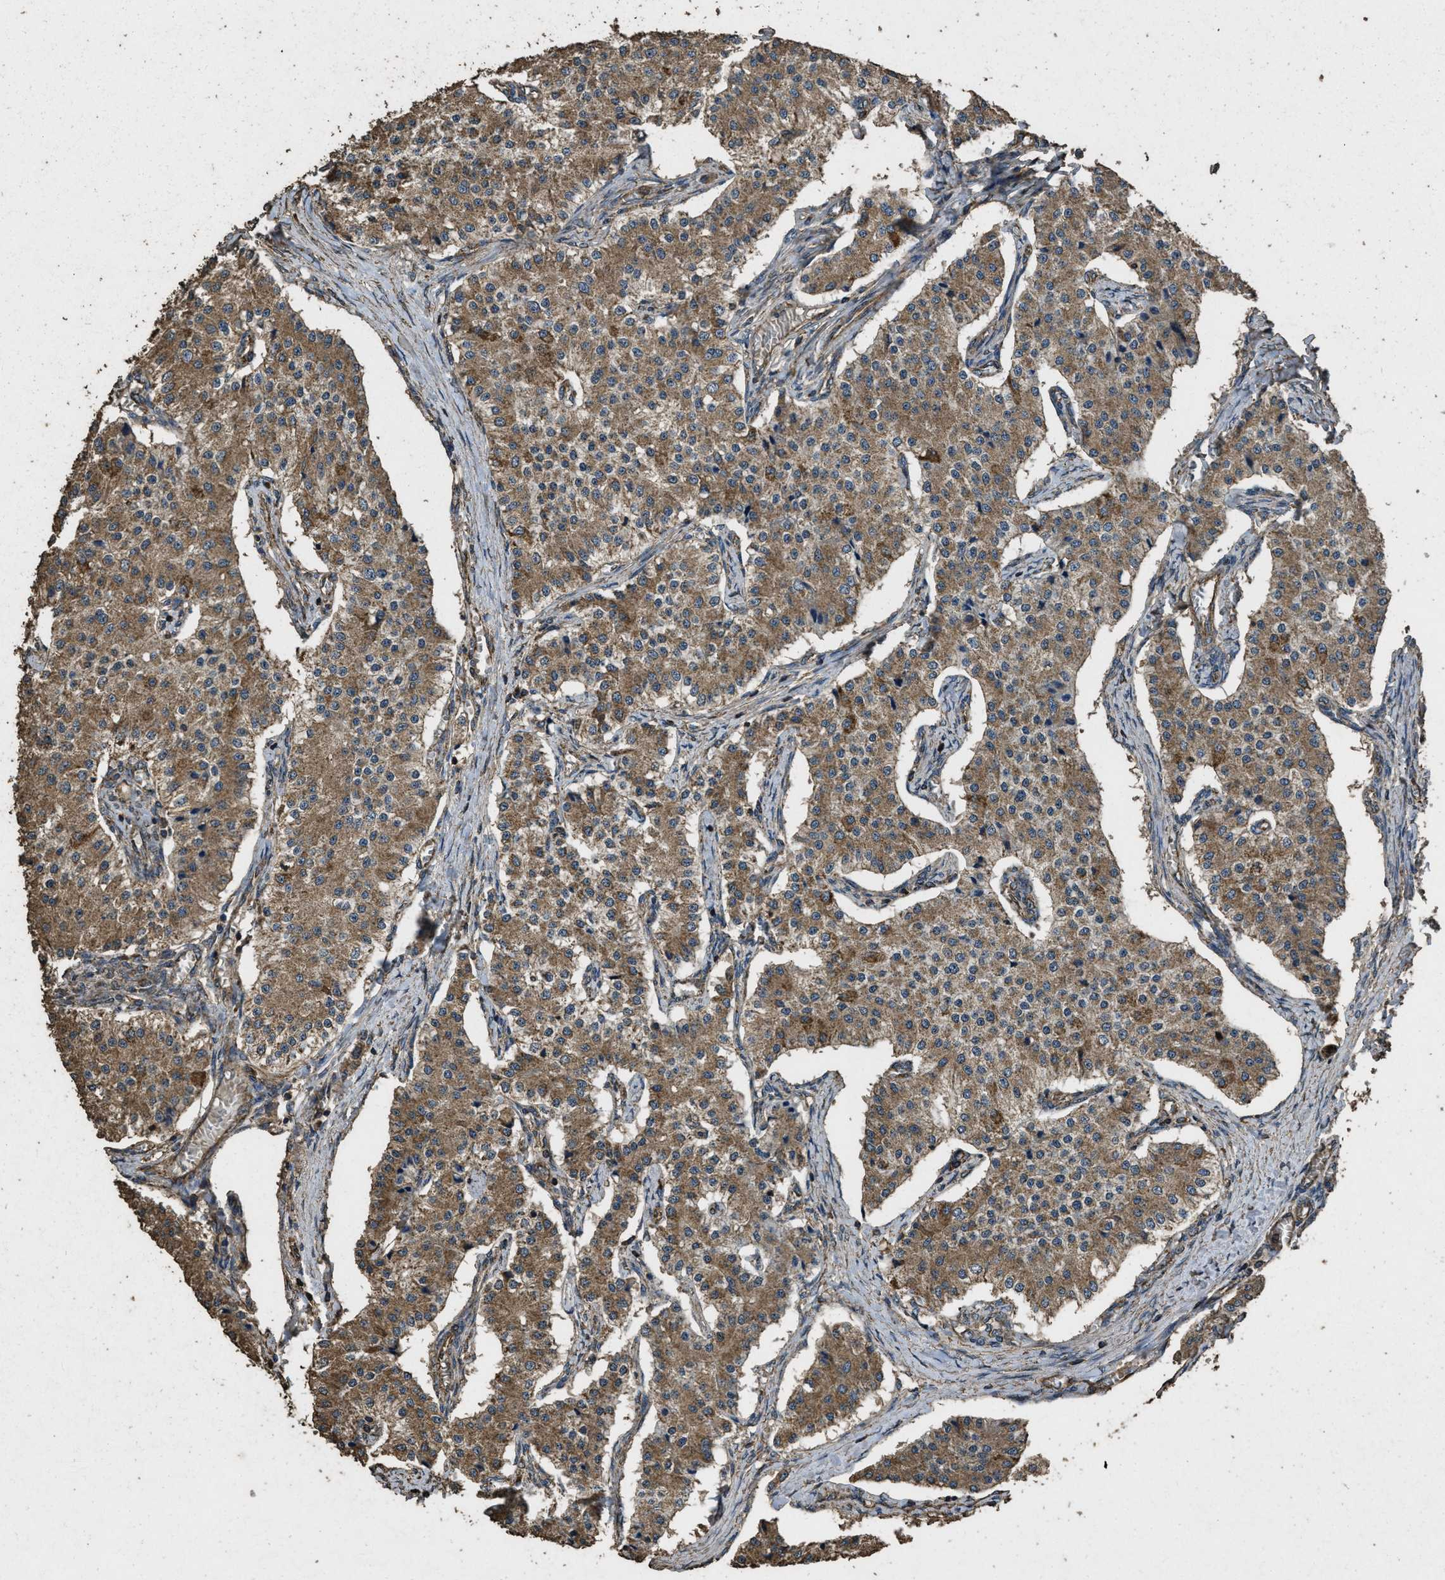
{"staining": {"intensity": "moderate", "quantity": ">75%", "location": "cytoplasmic/membranous"}, "tissue": "carcinoid", "cell_type": "Tumor cells", "image_type": "cancer", "snomed": [{"axis": "morphology", "description": "Carcinoid, malignant, NOS"}, {"axis": "topography", "description": "Colon"}], "caption": "Human malignant carcinoid stained with a protein marker exhibits moderate staining in tumor cells.", "gene": "CYRIA", "patient": {"sex": "female", "age": 52}}